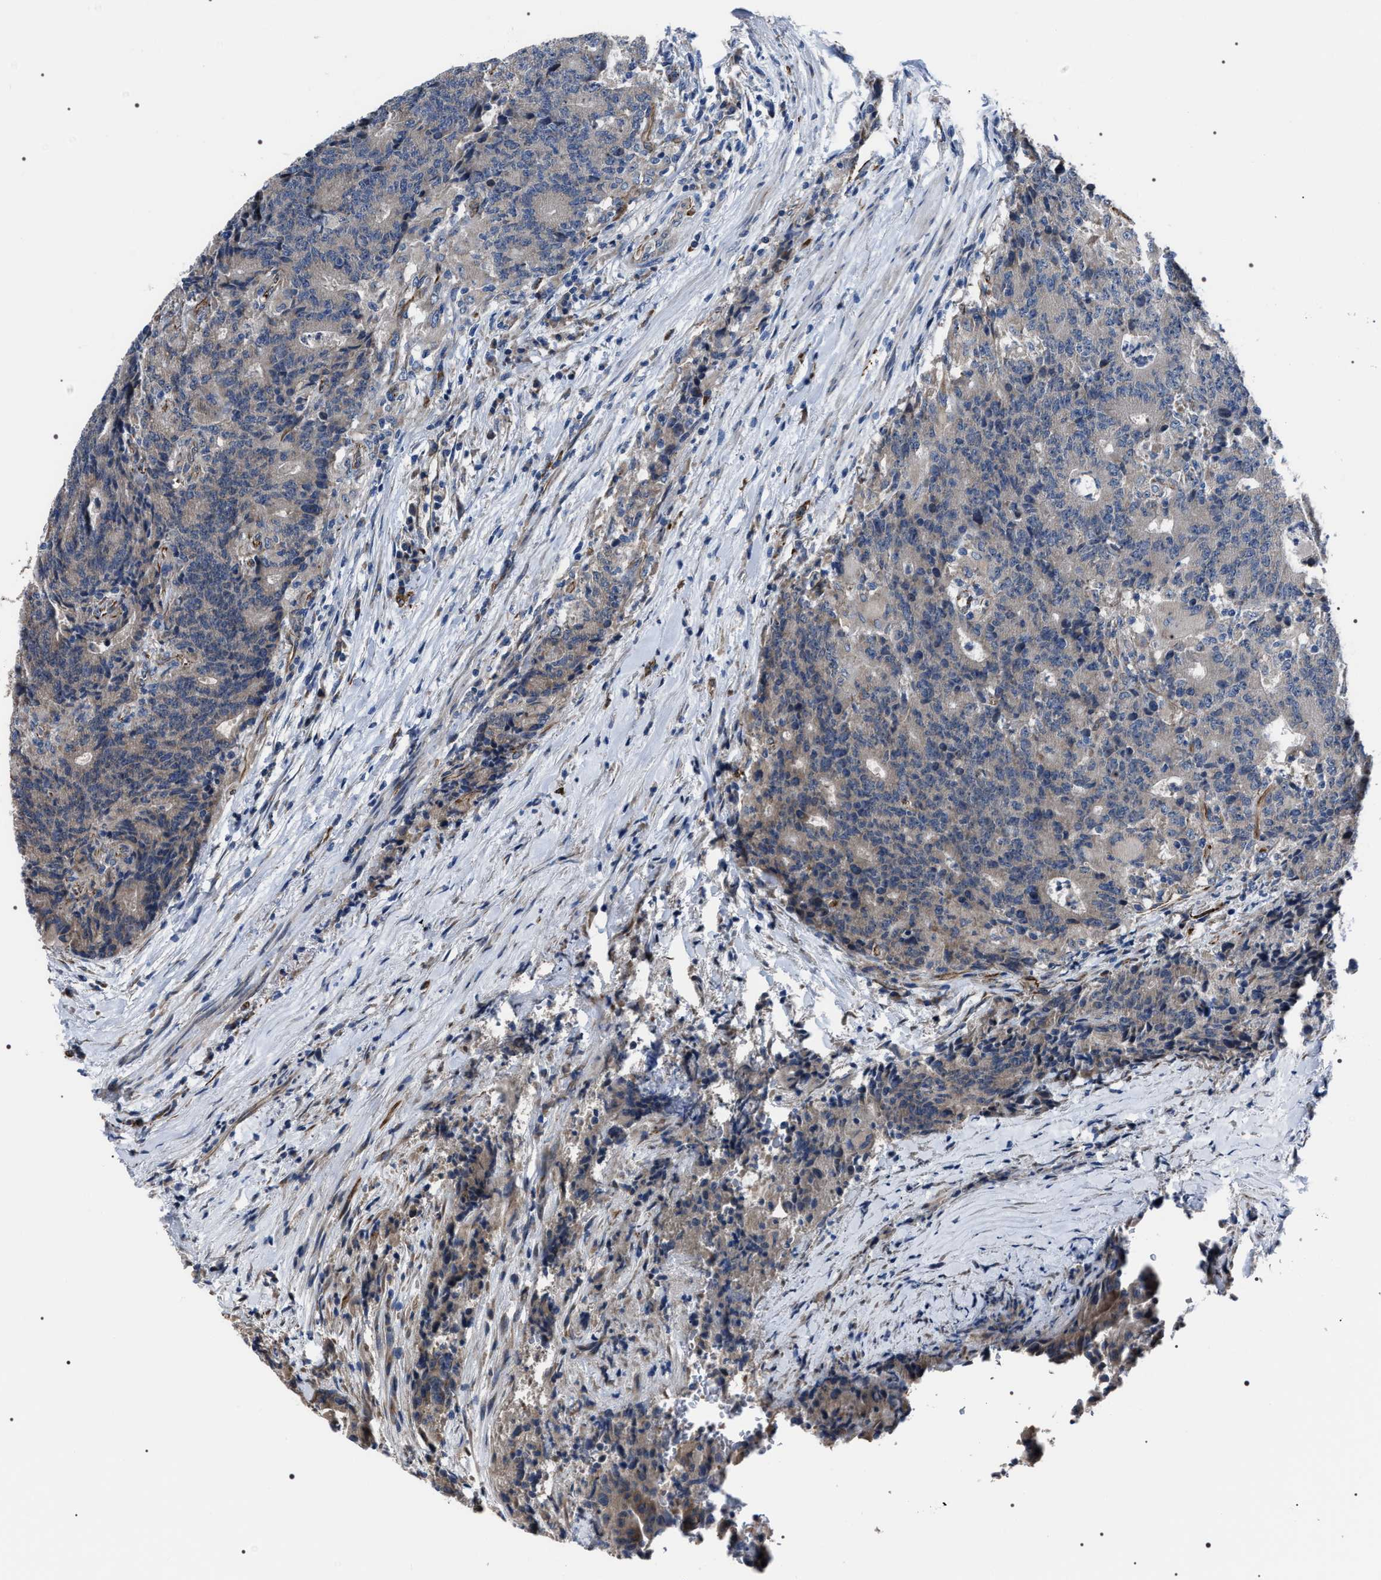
{"staining": {"intensity": "weak", "quantity": "<25%", "location": "cytoplasmic/membranous"}, "tissue": "colorectal cancer", "cell_type": "Tumor cells", "image_type": "cancer", "snomed": [{"axis": "morphology", "description": "Normal tissue, NOS"}, {"axis": "morphology", "description": "Adenocarcinoma, NOS"}, {"axis": "topography", "description": "Colon"}], "caption": "A histopathology image of adenocarcinoma (colorectal) stained for a protein shows no brown staining in tumor cells.", "gene": "PKD1L1", "patient": {"sex": "female", "age": 75}}